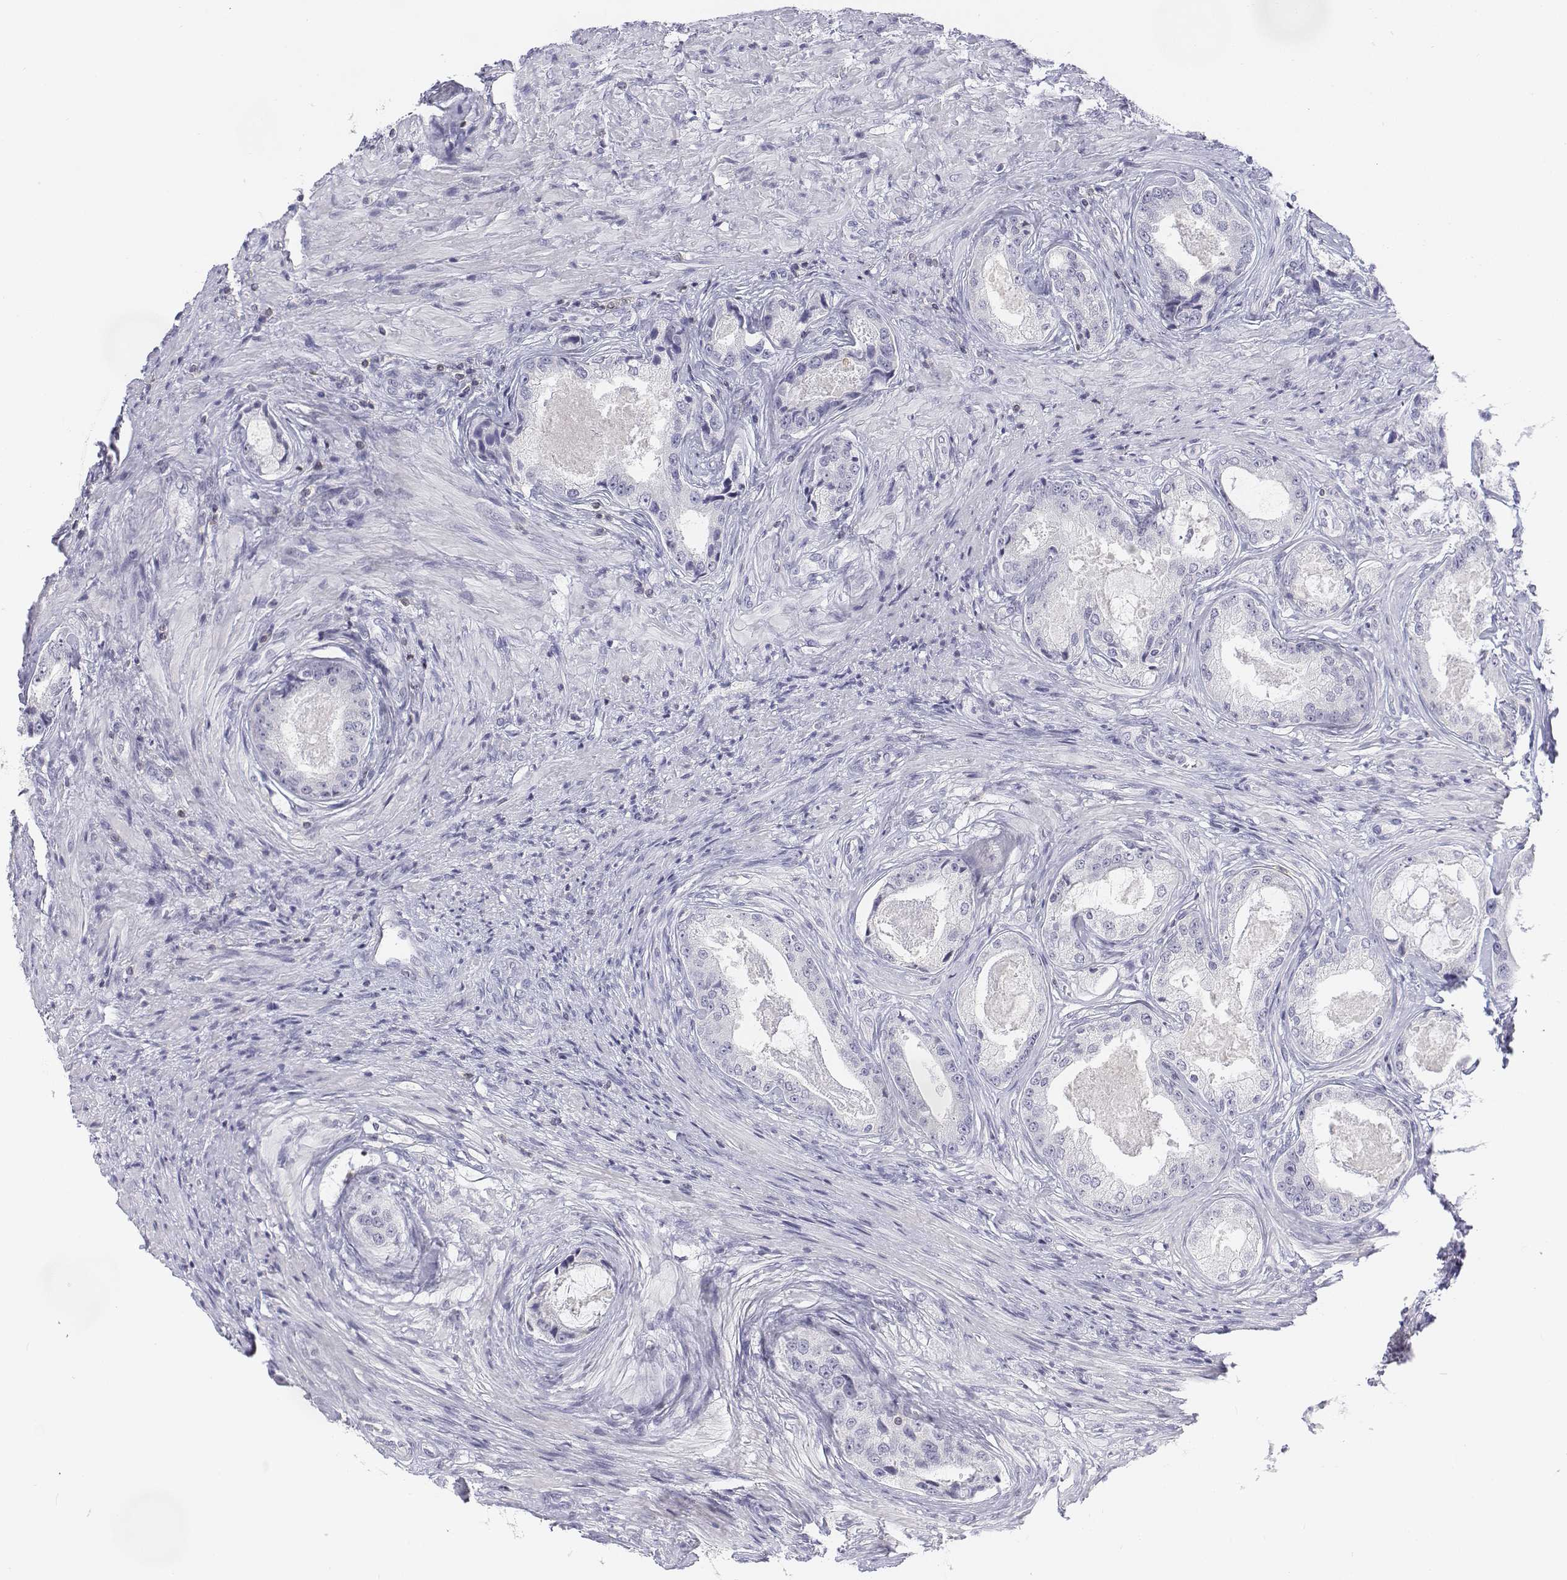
{"staining": {"intensity": "negative", "quantity": "none", "location": "none"}, "tissue": "prostate cancer", "cell_type": "Tumor cells", "image_type": "cancer", "snomed": [{"axis": "morphology", "description": "Adenocarcinoma, Low grade"}, {"axis": "topography", "description": "Prostate"}], "caption": "Immunohistochemical staining of human prostate cancer (adenocarcinoma (low-grade)) exhibits no significant expression in tumor cells.", "gene": "CD3E", "patient": {"sex": "male", "age": 68}}